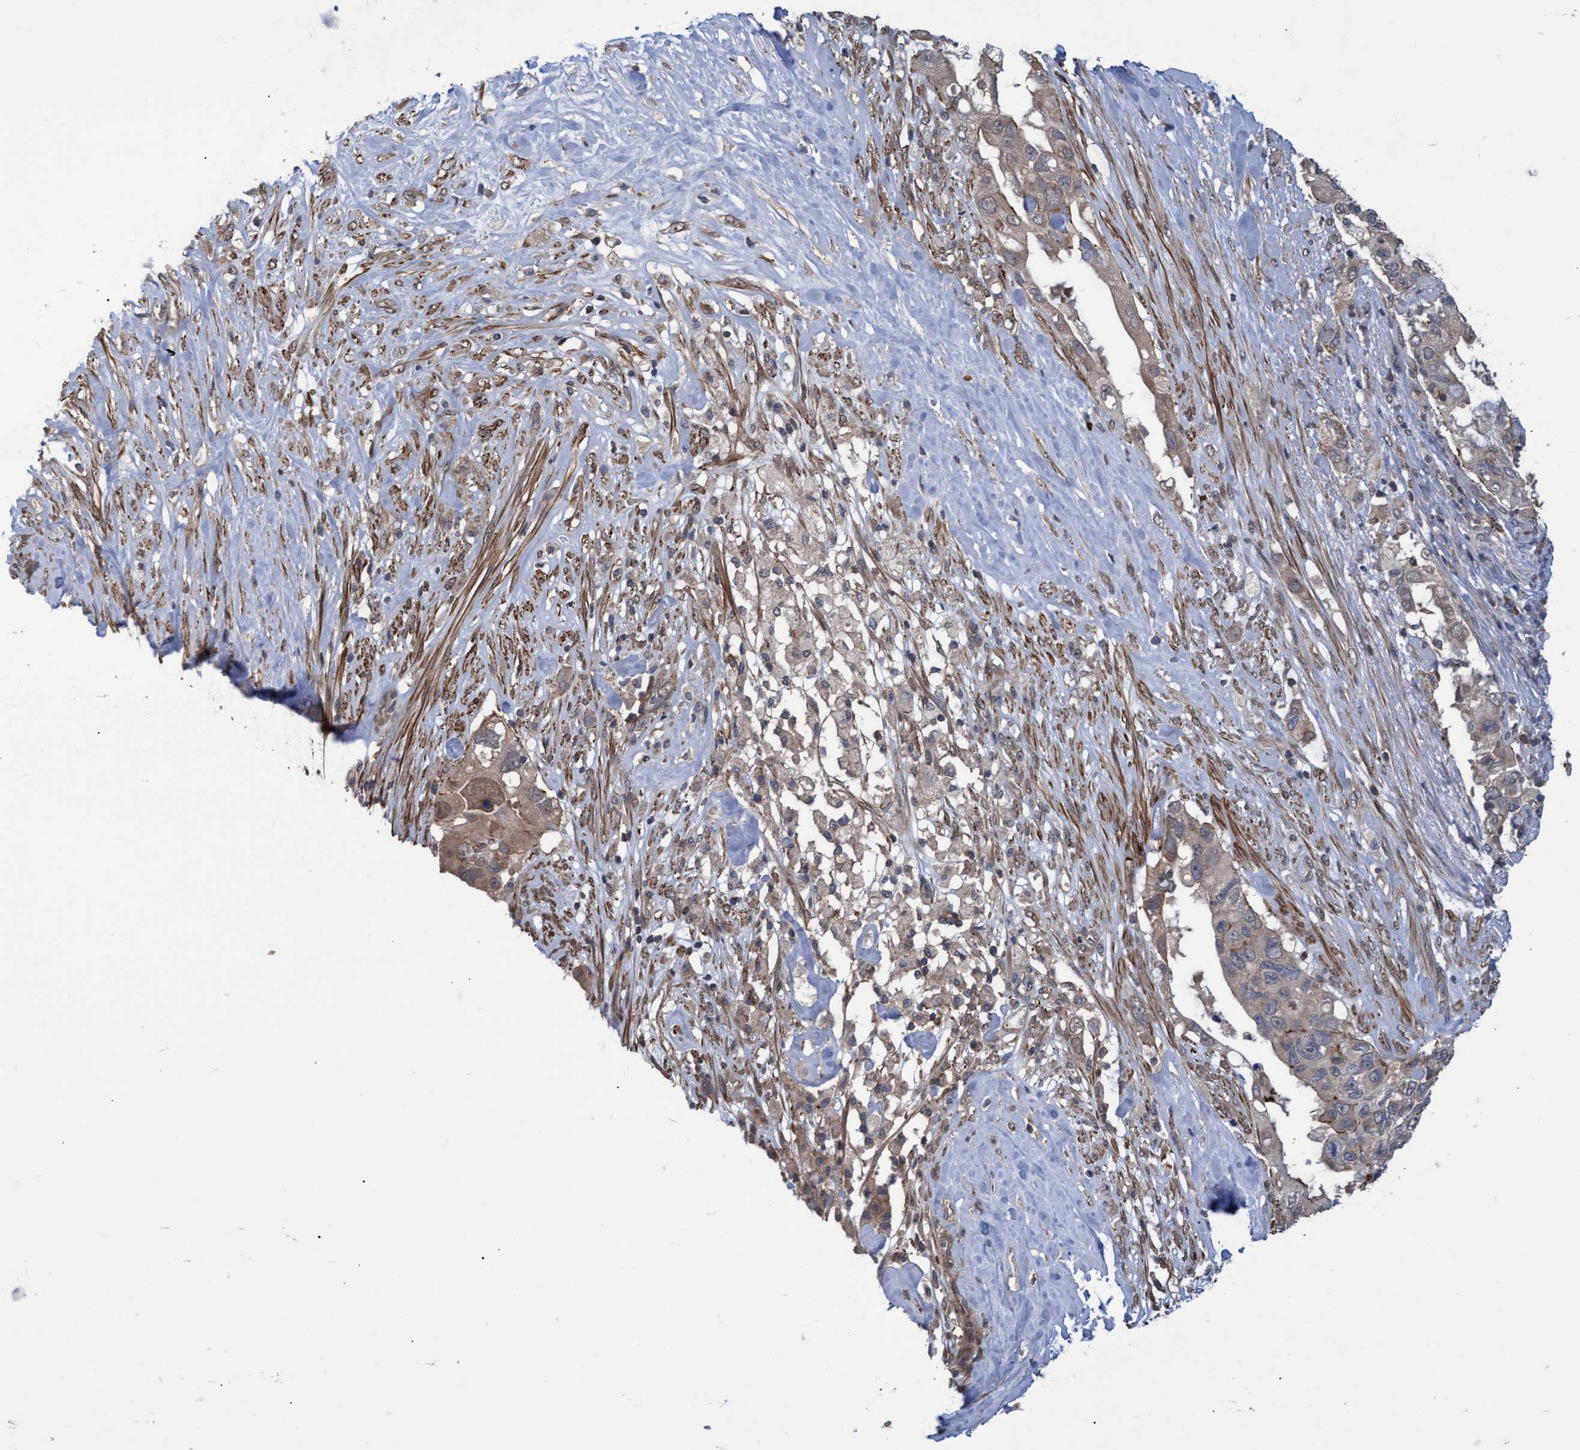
{"staining": {"intensity": "weak", "quantity": "<25%", "location": "cytoplasmic/membranous"}, "tissue": "pancreatic cancer", "cell_type": "Tumor cells", "image_type": "cancer", "snomed": [{"axis": "morphology", "description": "Adenocarcinoma, NOS"}, {"axis": "topography", "description": "Pancreas"}], "caption": "IHC of pancreatic cancer (adenocarcinoma) shows no expression in tumor cells.", "gene": "NAA15", "patient": {"sex": "female", "age": 56}}